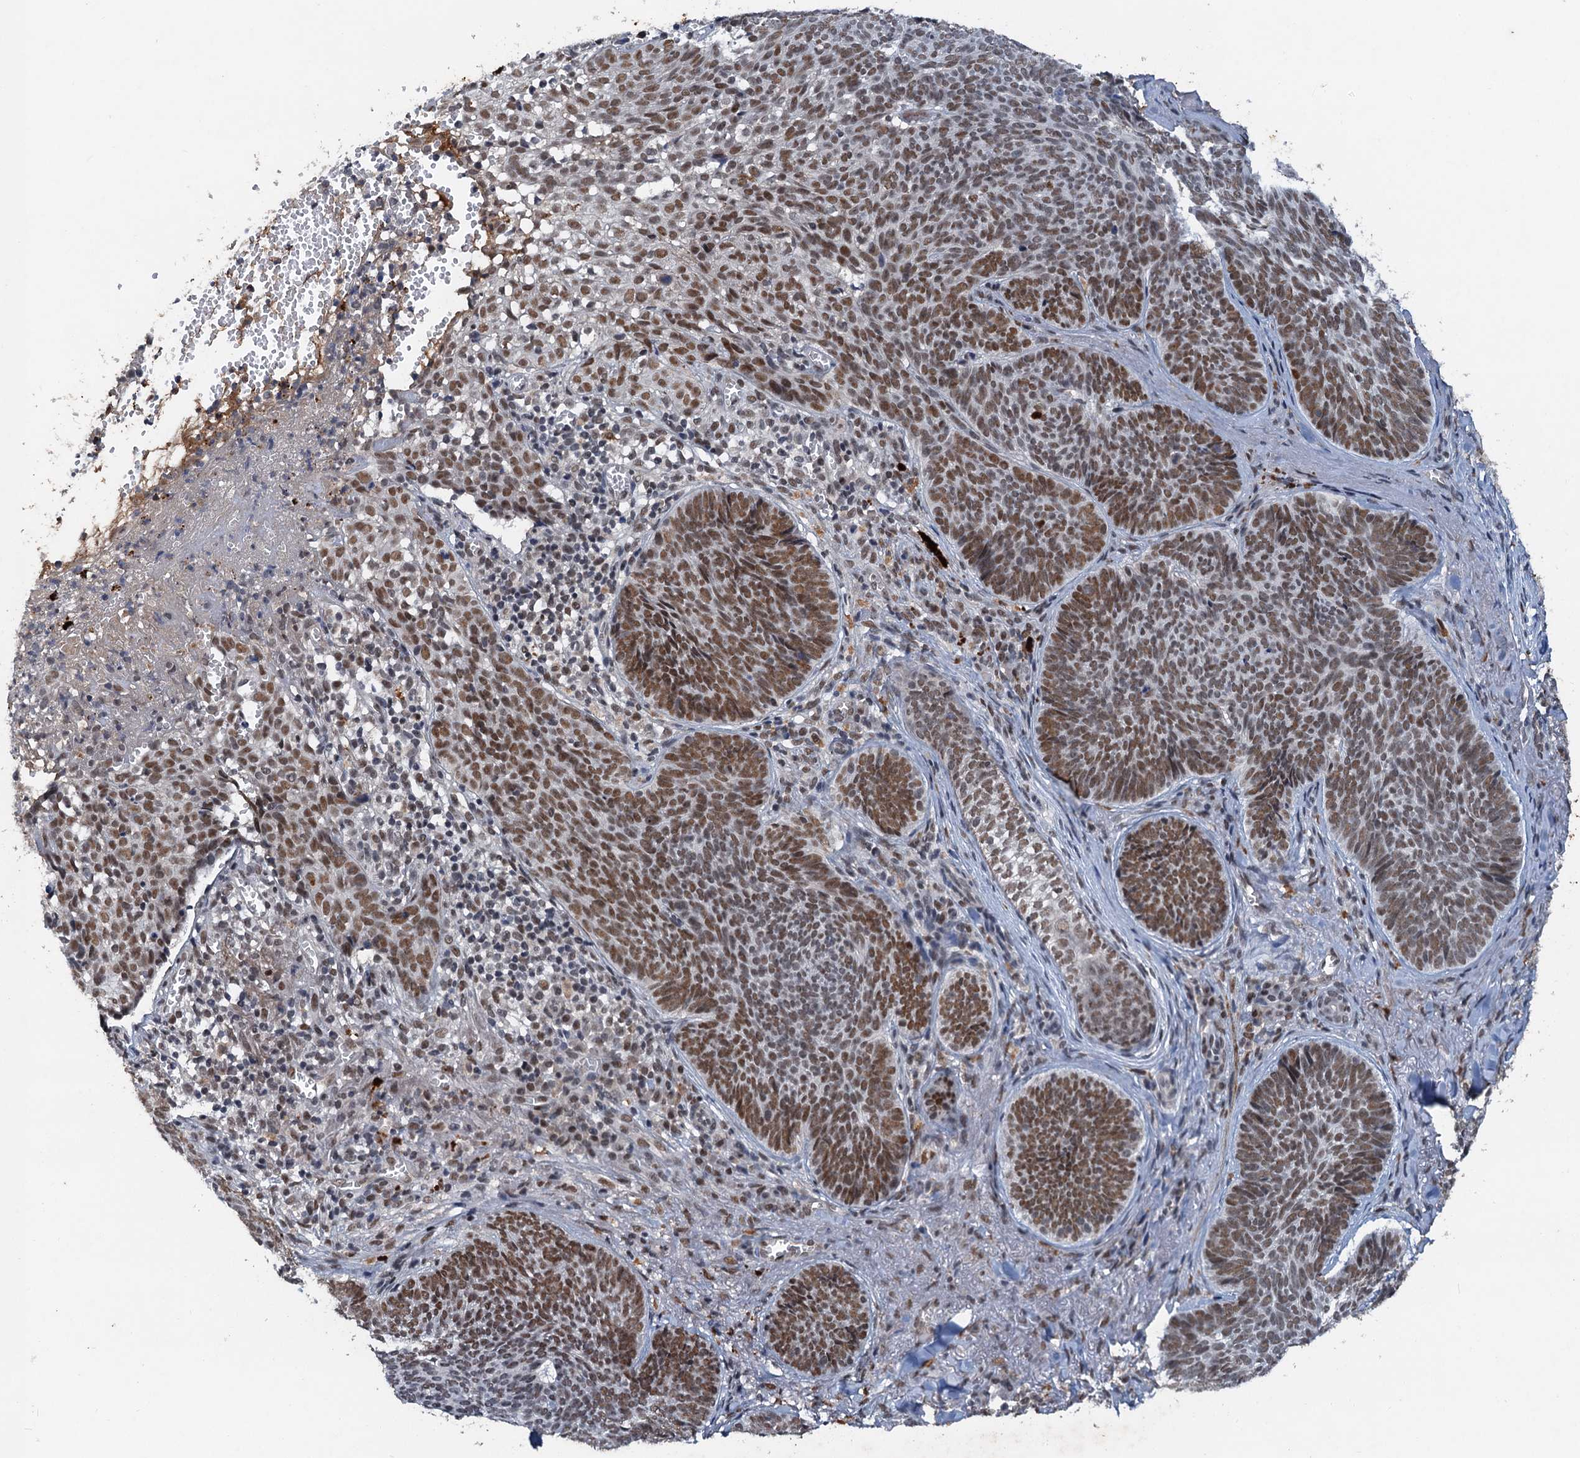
{"staining": {"intensity": "moderate", "quantity": ">75%", "location": "nuclear"}, "tissue": "skin cancer", "cell_type": "Tumor cells", "image_type": "cancer", "snomed": [{"axis": "morphology", "description": "Basal cell carcinoma"}, {"axis": "topography", "description": "Skin"}], "caption": "An immunohistochemistry (IHC) image of neoplastic tissue is shown. Protein staining in brown highlights moderate nuclear positivity in skin cancer within tumor cells.", "gene": "CSTF3", "patient": {"sex": "female", "age": 74}}